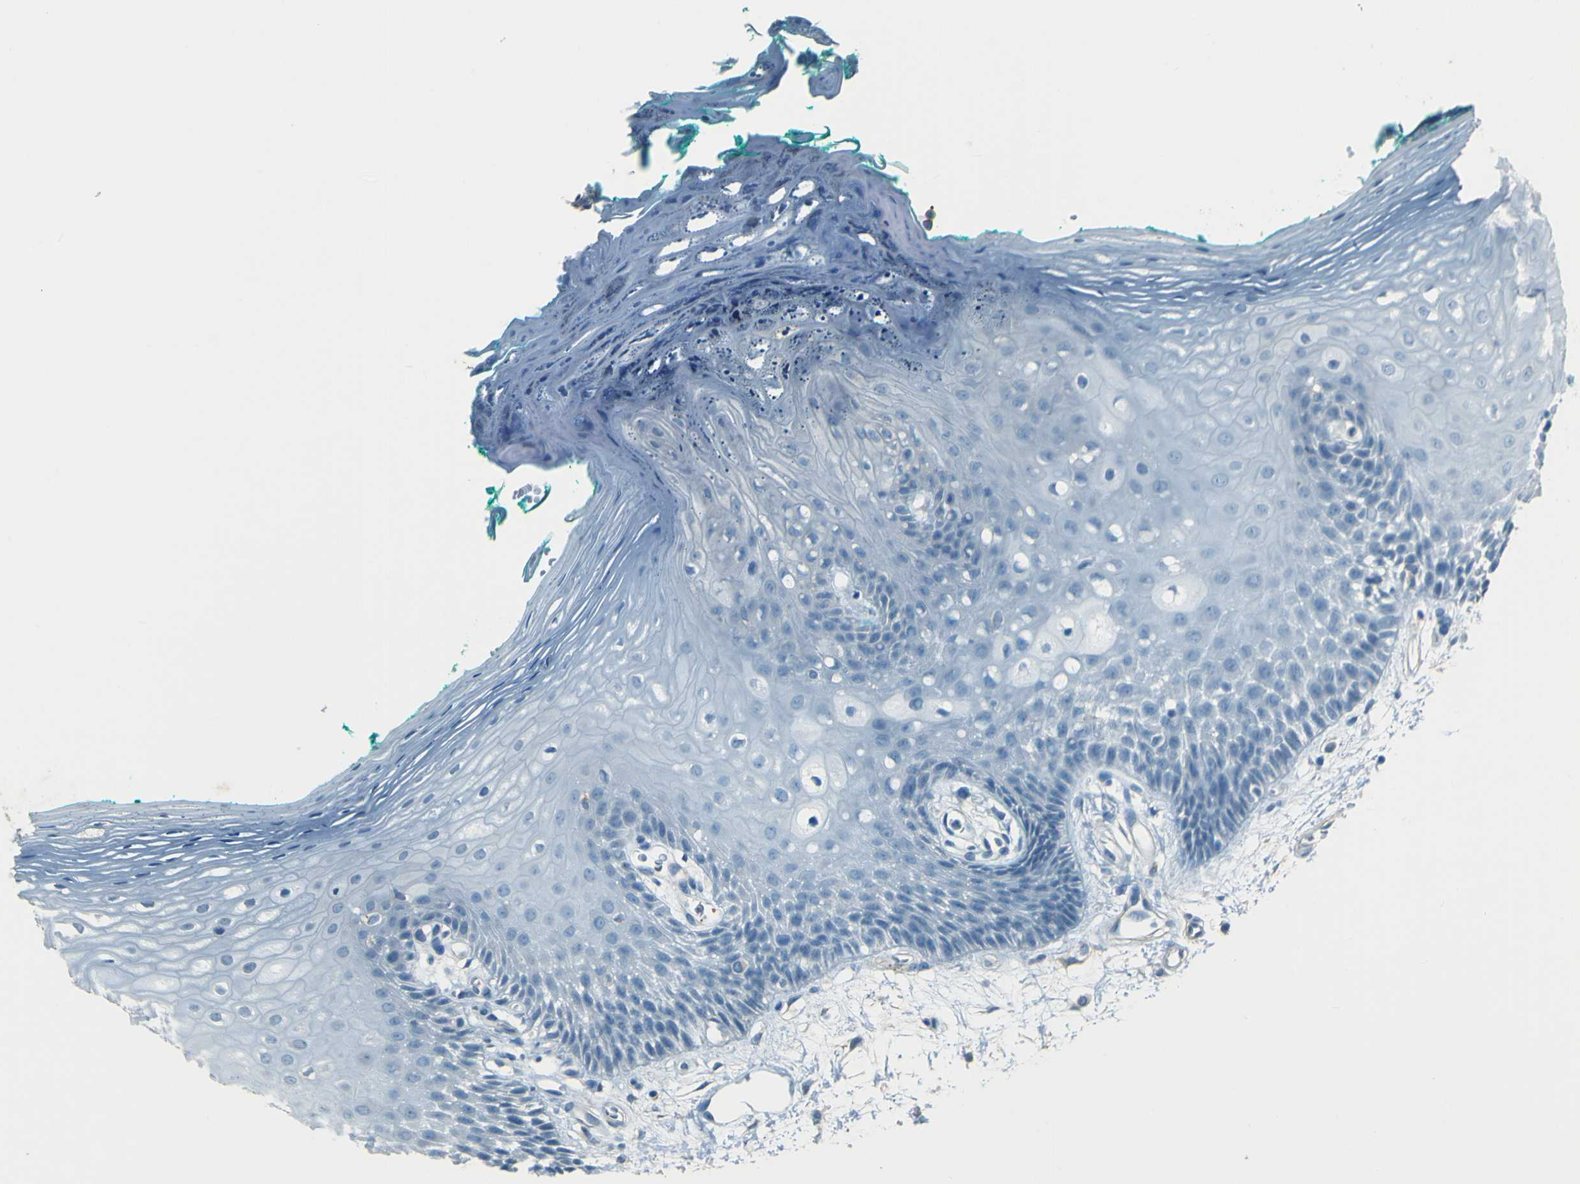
{"staining": {"intensity": "negative", "quantity": "none", "location": "none"}, "tissue": "oral mucosa", "cell_type": "Squamous epithelial cells", "image_type": "normal", "snomed": [{"axis": "morphology", "description": "Normal tissue, NOS"}, {"axis": "topography", "description": "Skeletal muscle"}, {"axis": "topography", "description": "Oral tissue"}, {"axis": "topography", "description": "Peripheral nerve tissue"}], "caption": "An immunohistochemistry image of normal oral mucosa is shown. There is no staining in squamous epithelial cells of oral mucosa.", "gene": "NEXN", "patient": {"sex": "female", "age": 84}}